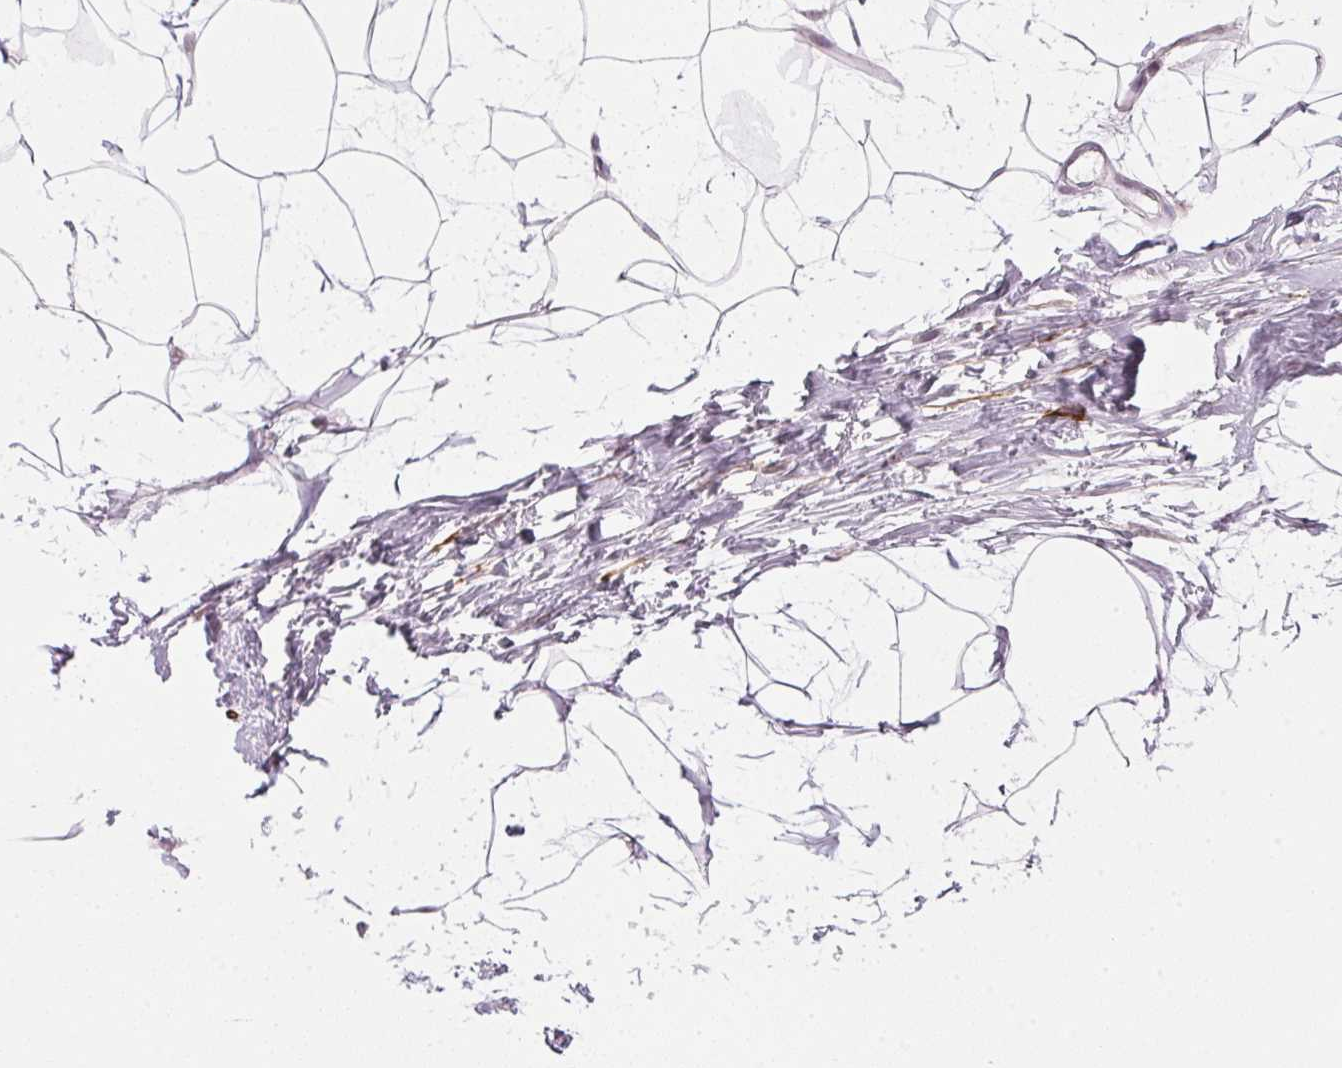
{"staining": {"intensity": "negative", "quantity": "none", "location": "none"}, "tissue": "breast", "cell_type": "Adipocytes", "image_type": "normal", "snomed": [{"axis": "morphology", "description": "Normal tissue, NOS"}, {"axis": "topography", "description": "Breast"}], "caption": "This is an immunohistochemistry photomicrograph of normal human breast. There is no positivity in adipocytes.", "gene": "SFRP4", "patient": {"sex": "female", "age": 45}}